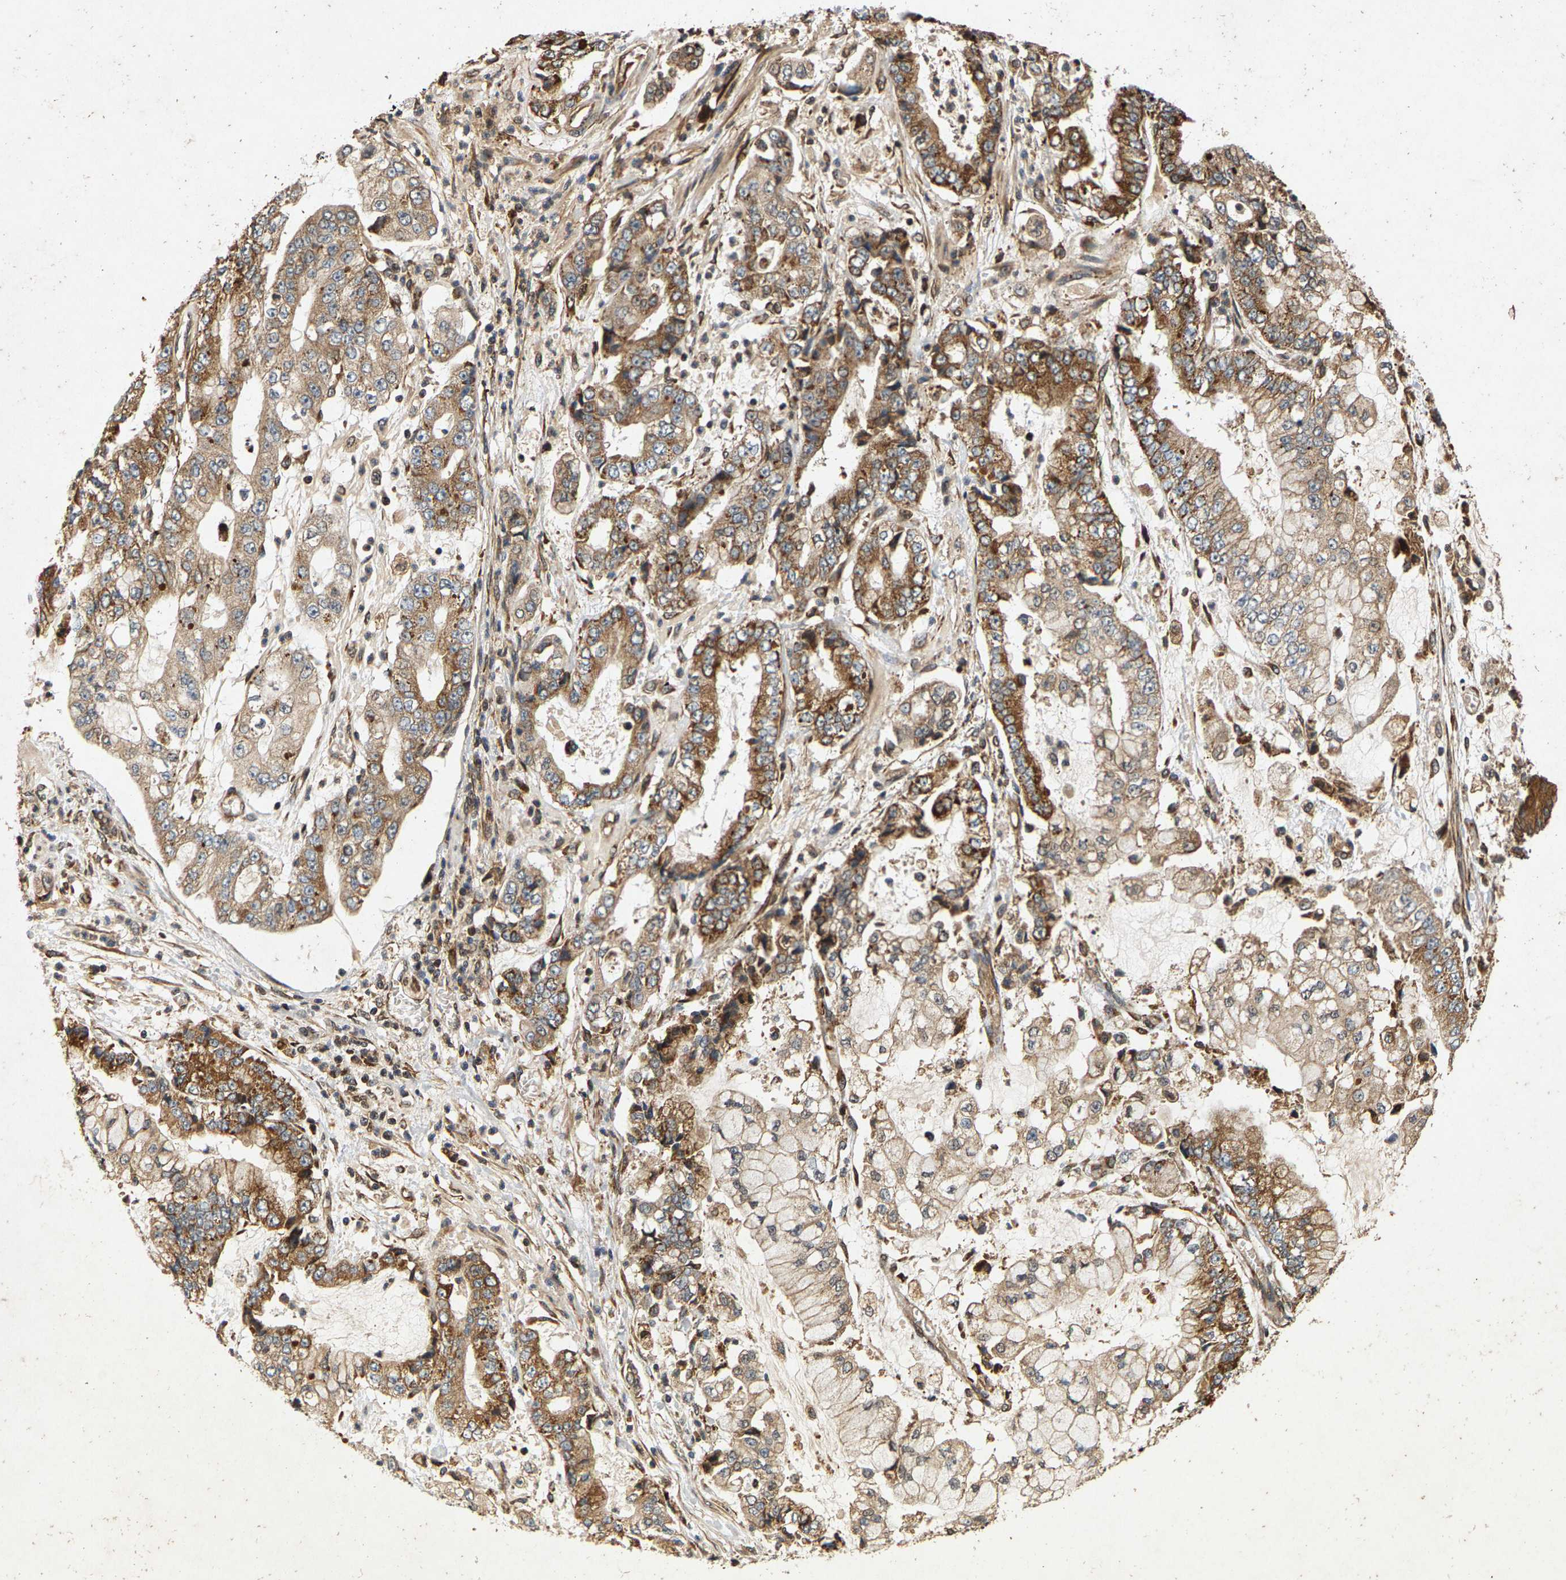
{"staining": {"intensity": "moderate", "quantity": ">75%", "location": "cytoplasmic/membranous"}, "tissue": "stomach cancer", "cell_type": "Tumor cells", "image_type": "cancer", "snomed": [{"axis": "morphology", "description": "Adenocarcinoma, NOS"}, {"axis": "topography", "description": "Stomach"}], "caption": "Protein expression analysis of stomach adenocarcinoma demonstrates moderate cytoplasmic/membranous expression in approximately >75% of tumor cells.", "gene": "CIDEC", "patient": {"sex": "male", "age": 76}}